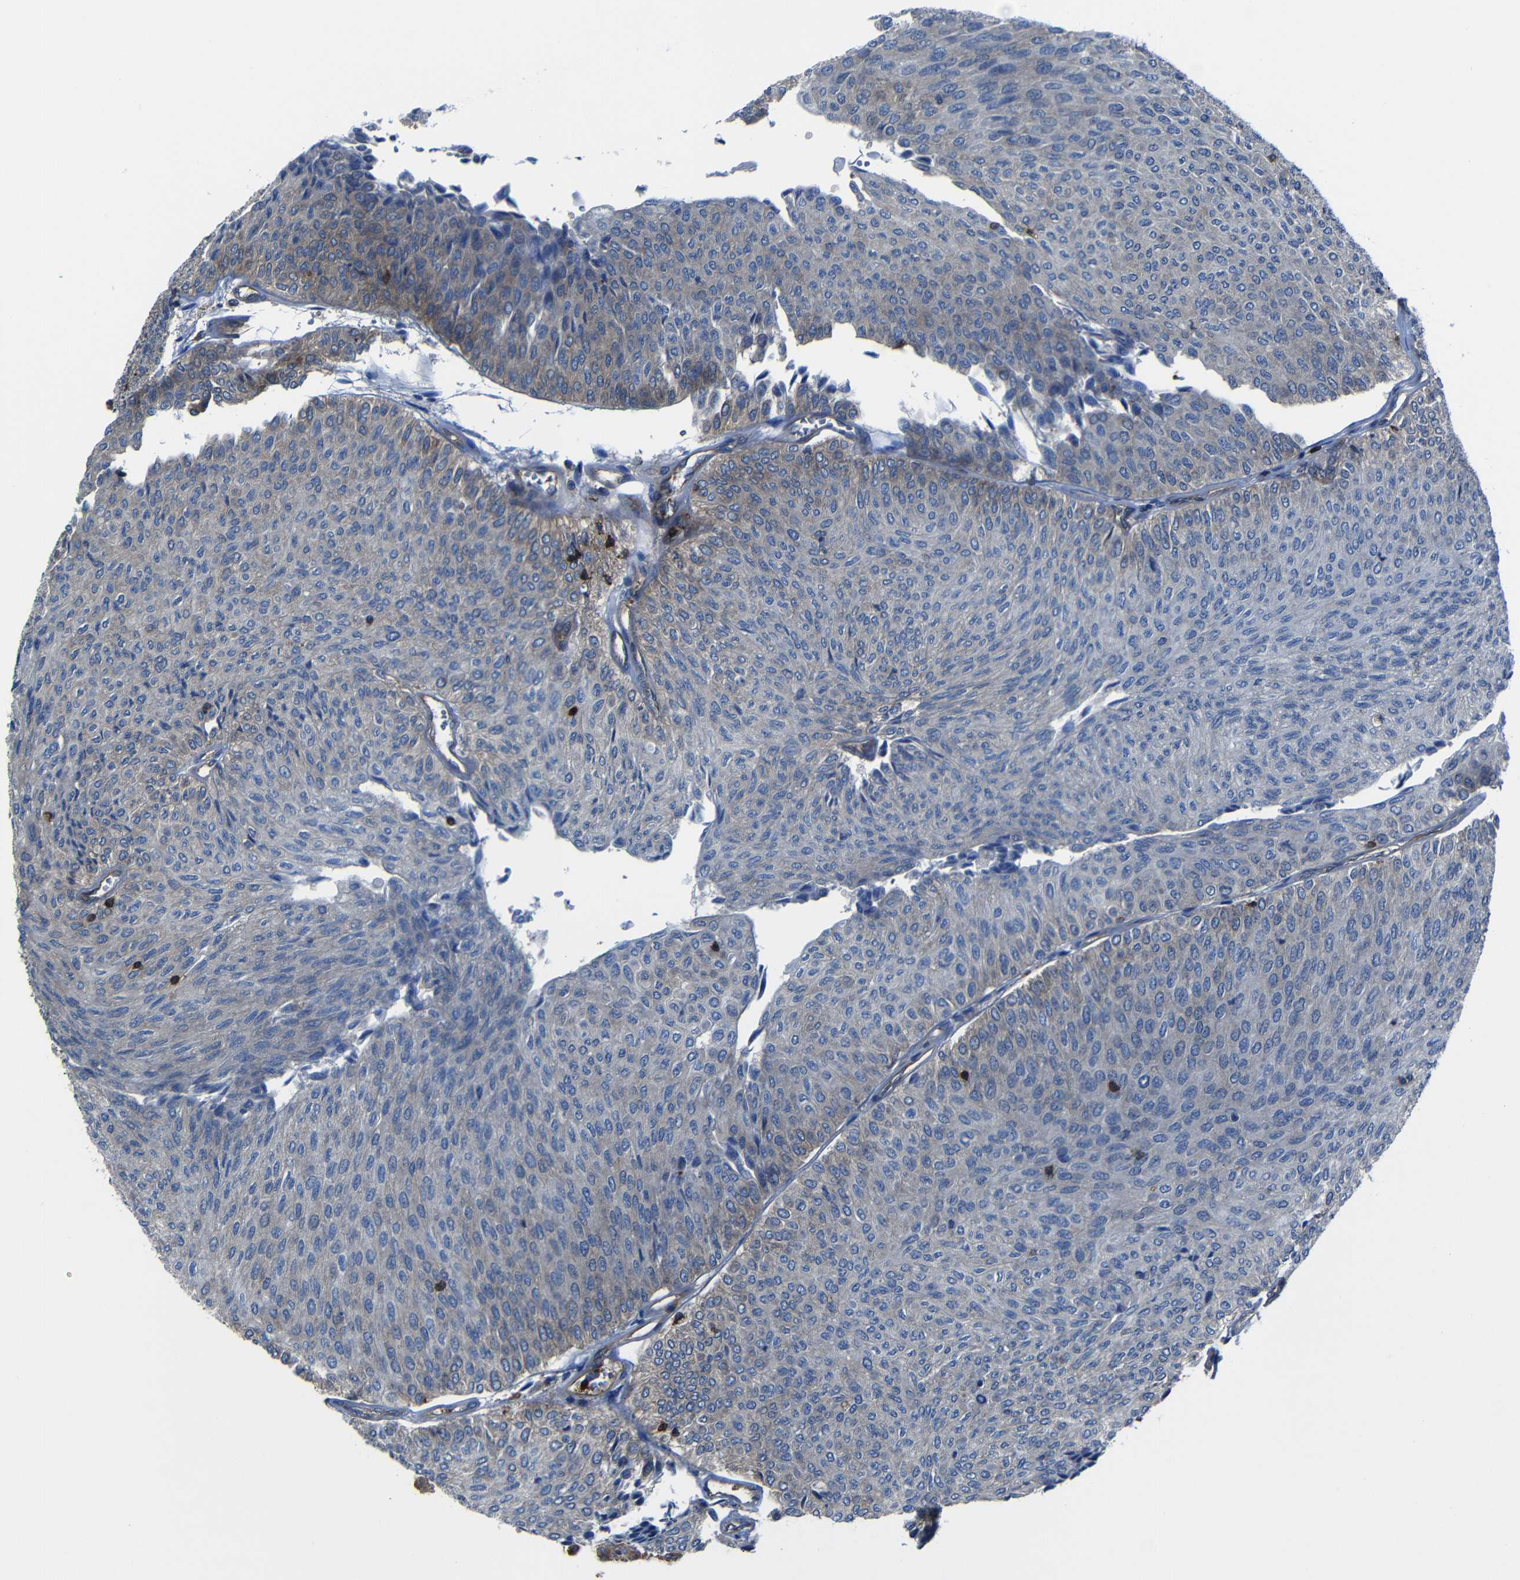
{"staining": {"intensity": "weak", "quantity": "<25%", "location": "cytoplasmic/membranous"}, "tissue": "urothelial cancer", "cell_type": "Tumor cells", "image_type": "cancer", "snomed": [{"axis": "morphology", "description": "Urothelial carcinoma, Low grade"}, {"axis": "topography", "description": "Urinary bladder"}], "caption": "Immunohistochemistry (IHC) micrograph of human urothelial carcinoma (low-grade) stained for a protein (brown), which displays no positivity in tumor cells.", "gene": "ARHGEF1", "patient": {"sex": "male", "age": 78}}